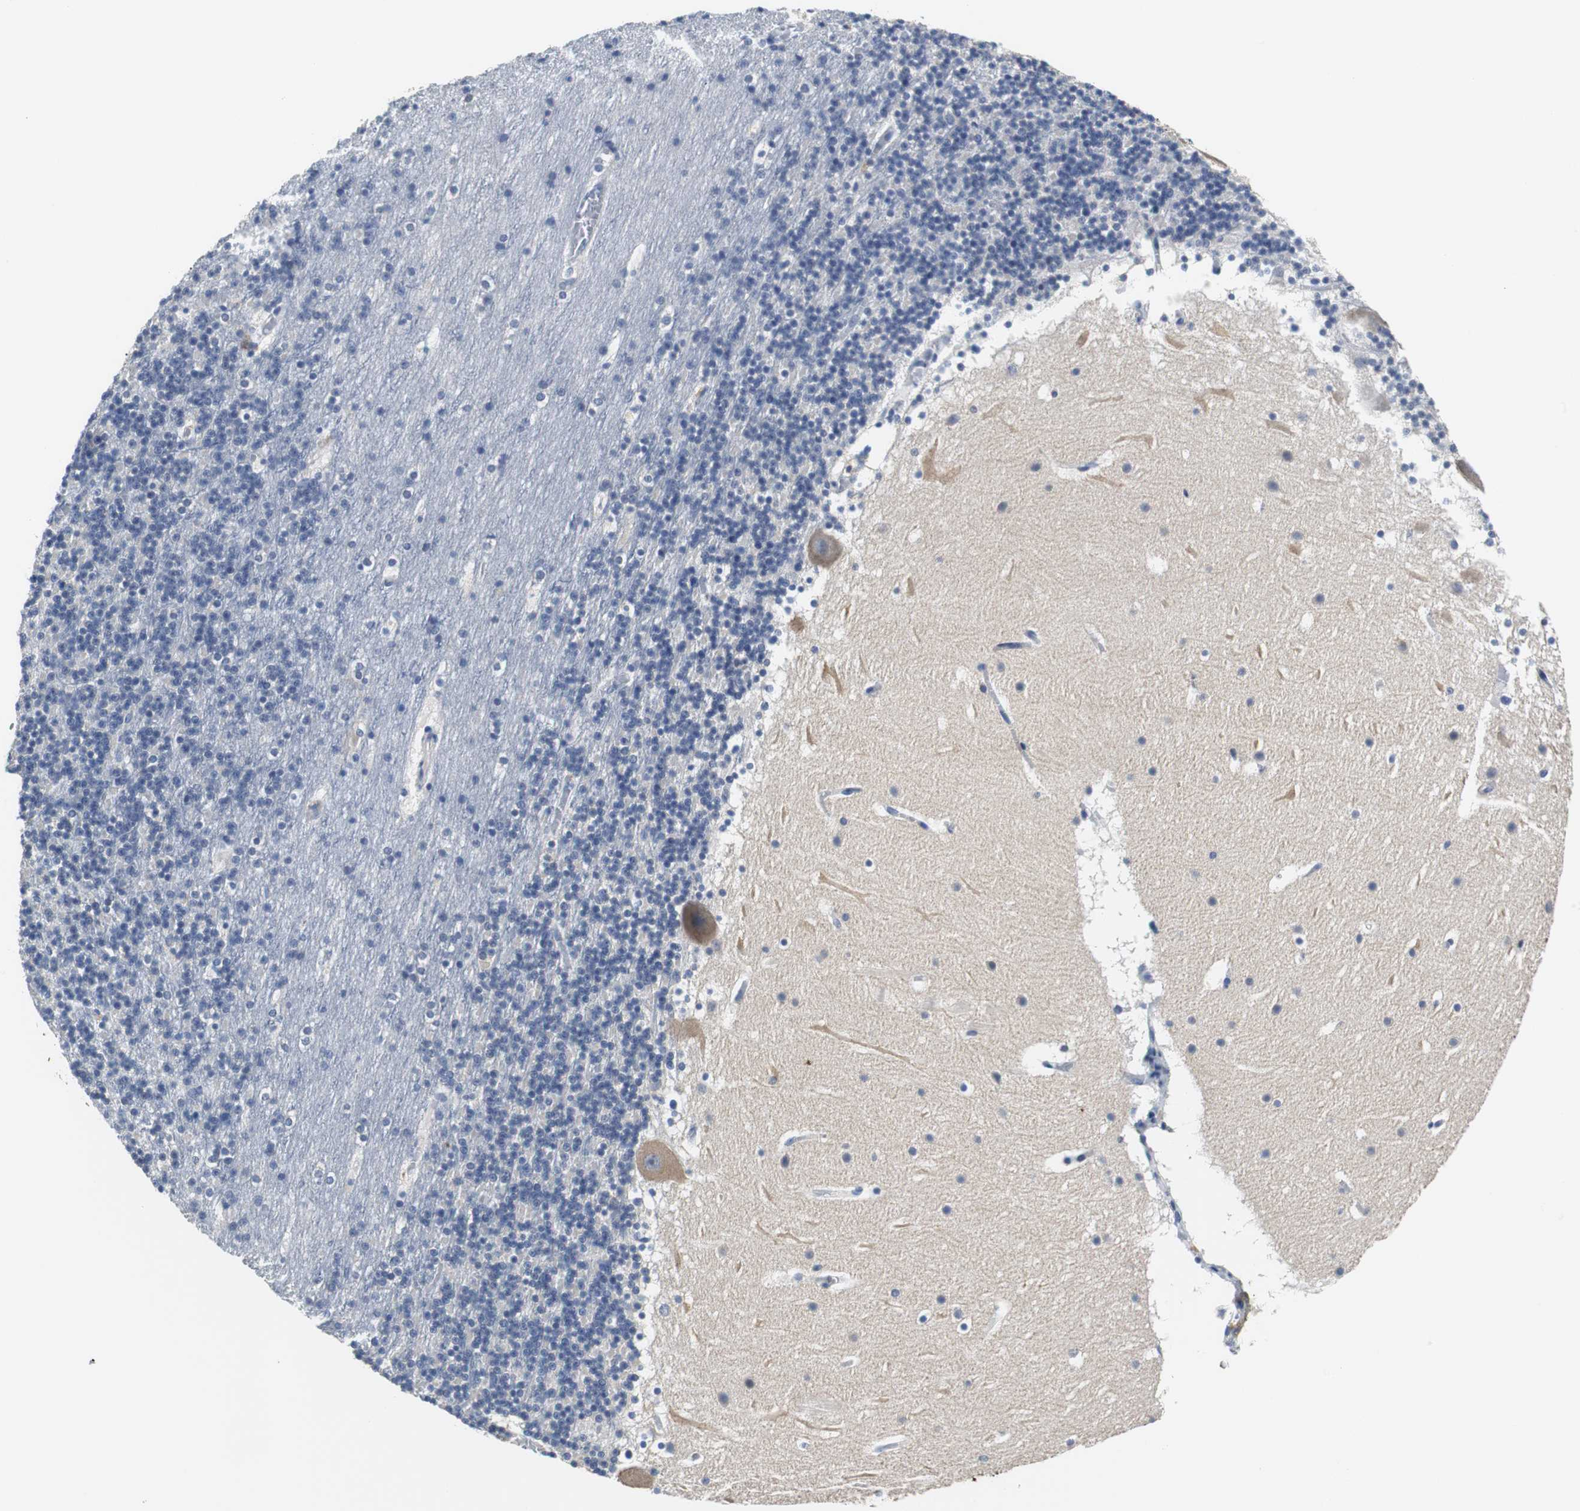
{"staining": {"intensity": "negative", "quantity": "none", "location": "none"}, "tissue": "cerebellum", "cell_type": "Cells in granular layer", "image_type": "normal", "snomed": [{"axis": "morphology", "description": "Normal tissue, NOS"}, {"axis": "topography", "description": "Cerebellum"}], "caption": "There is no significant staining in cells in granular layer of cerebellum. (DAB (3,3'-diaminobenzidine) immunohistochemistry (IHC) visualized using brightfield microscopy, high magnification).", "gene": "PCK1", "patient": {"sex": "male", "age": 45}}